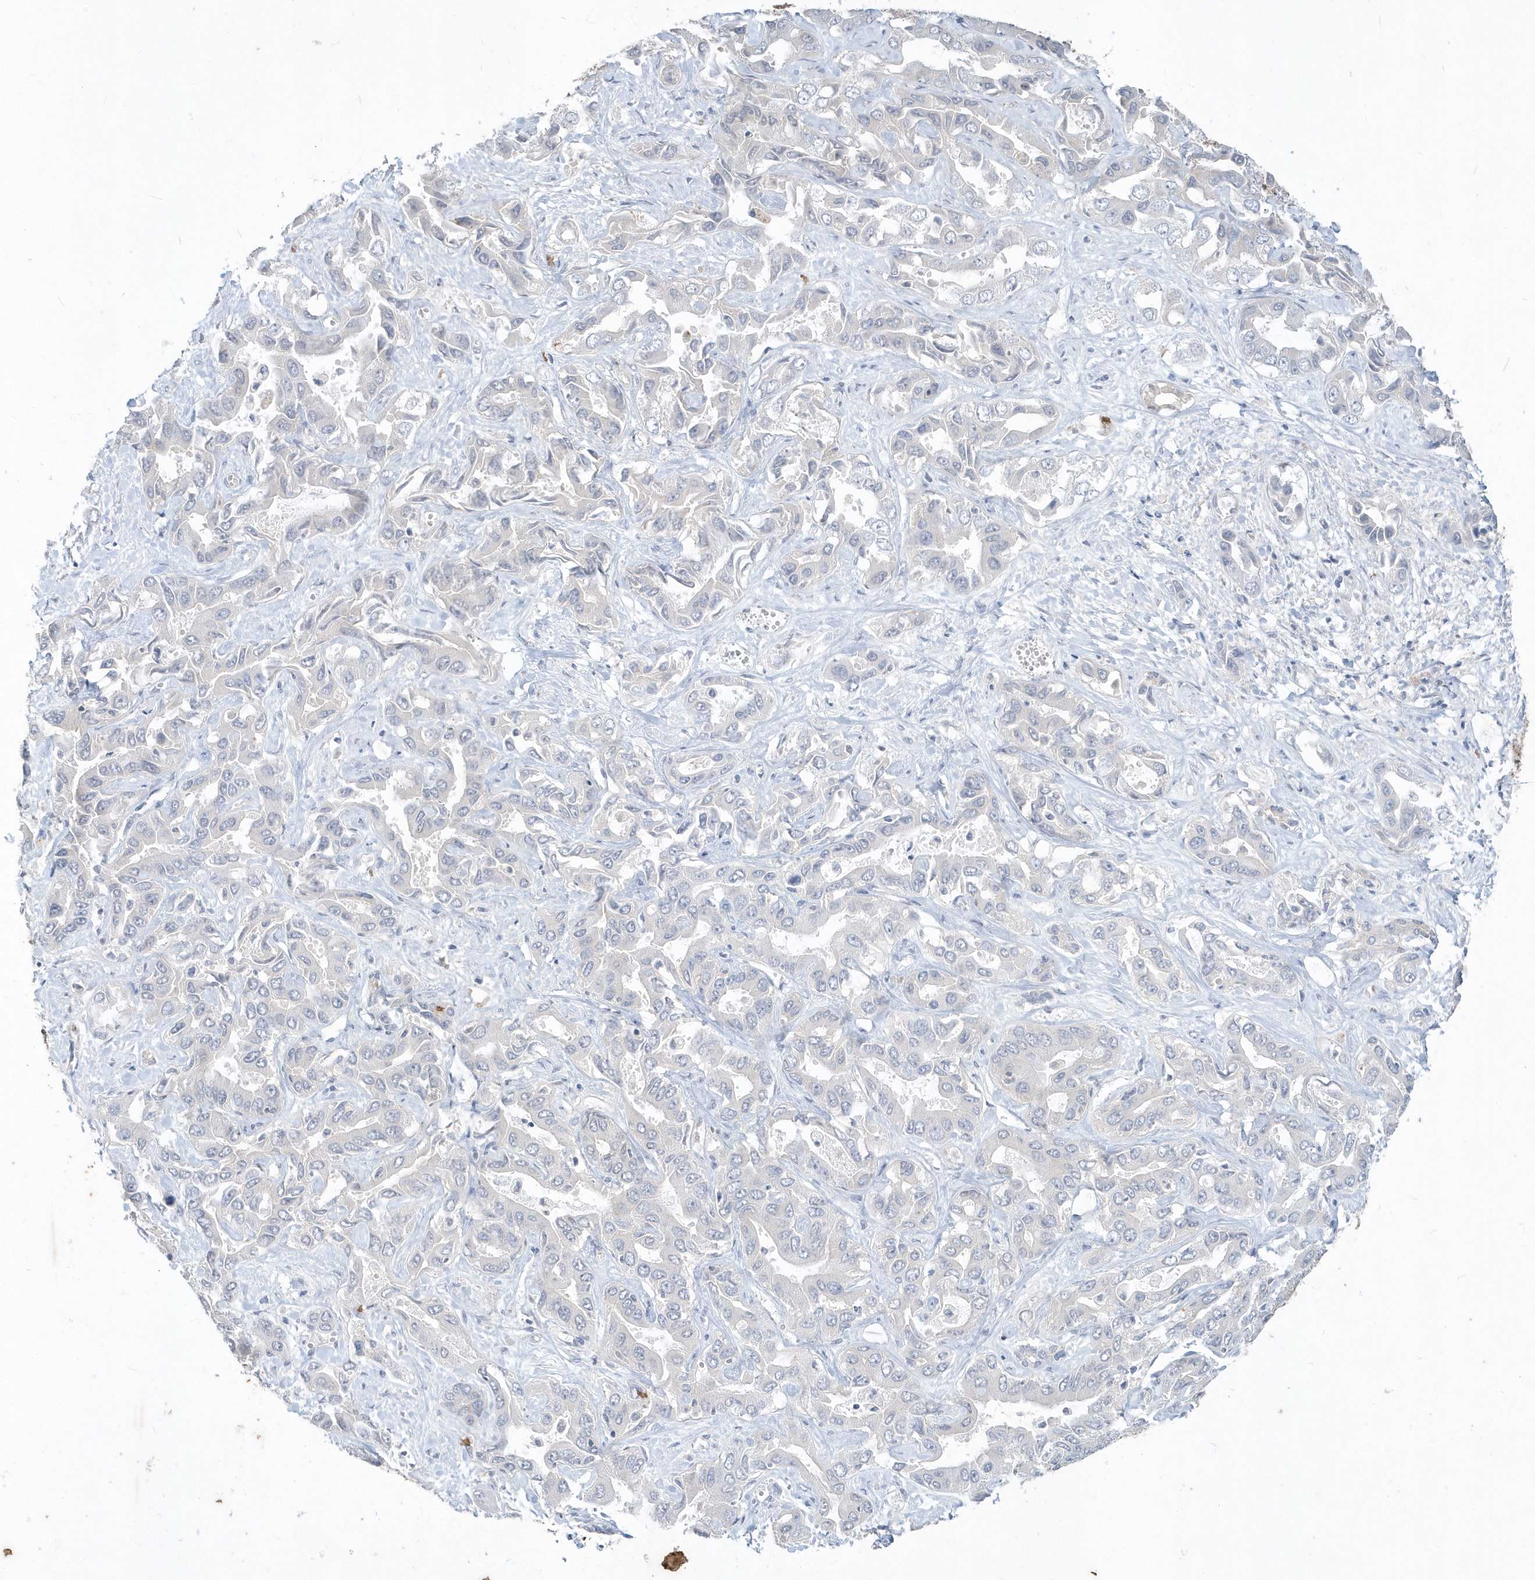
{"staining": {"intensity": "negative", "quantity": "none", "location": "none"}, "tissue": "liver cancer", "cell_type": "Tumor cells", "image_type": "cancer", "snomed": [{"axis": "morphology", "description": "Cholangiocarcinoma"}, {"axis": "topography", "description": "Liver"}], "caption": "This histopathology image is of liver cholangiocarcinoma stained with immunohistochemistry (IHC) to label a protein in brown with the nuclei are counter-stained blue. There is no staining in tumor cells.", "gene": "AKR7A2", "patient": {"sex": "female", "age": 52}}